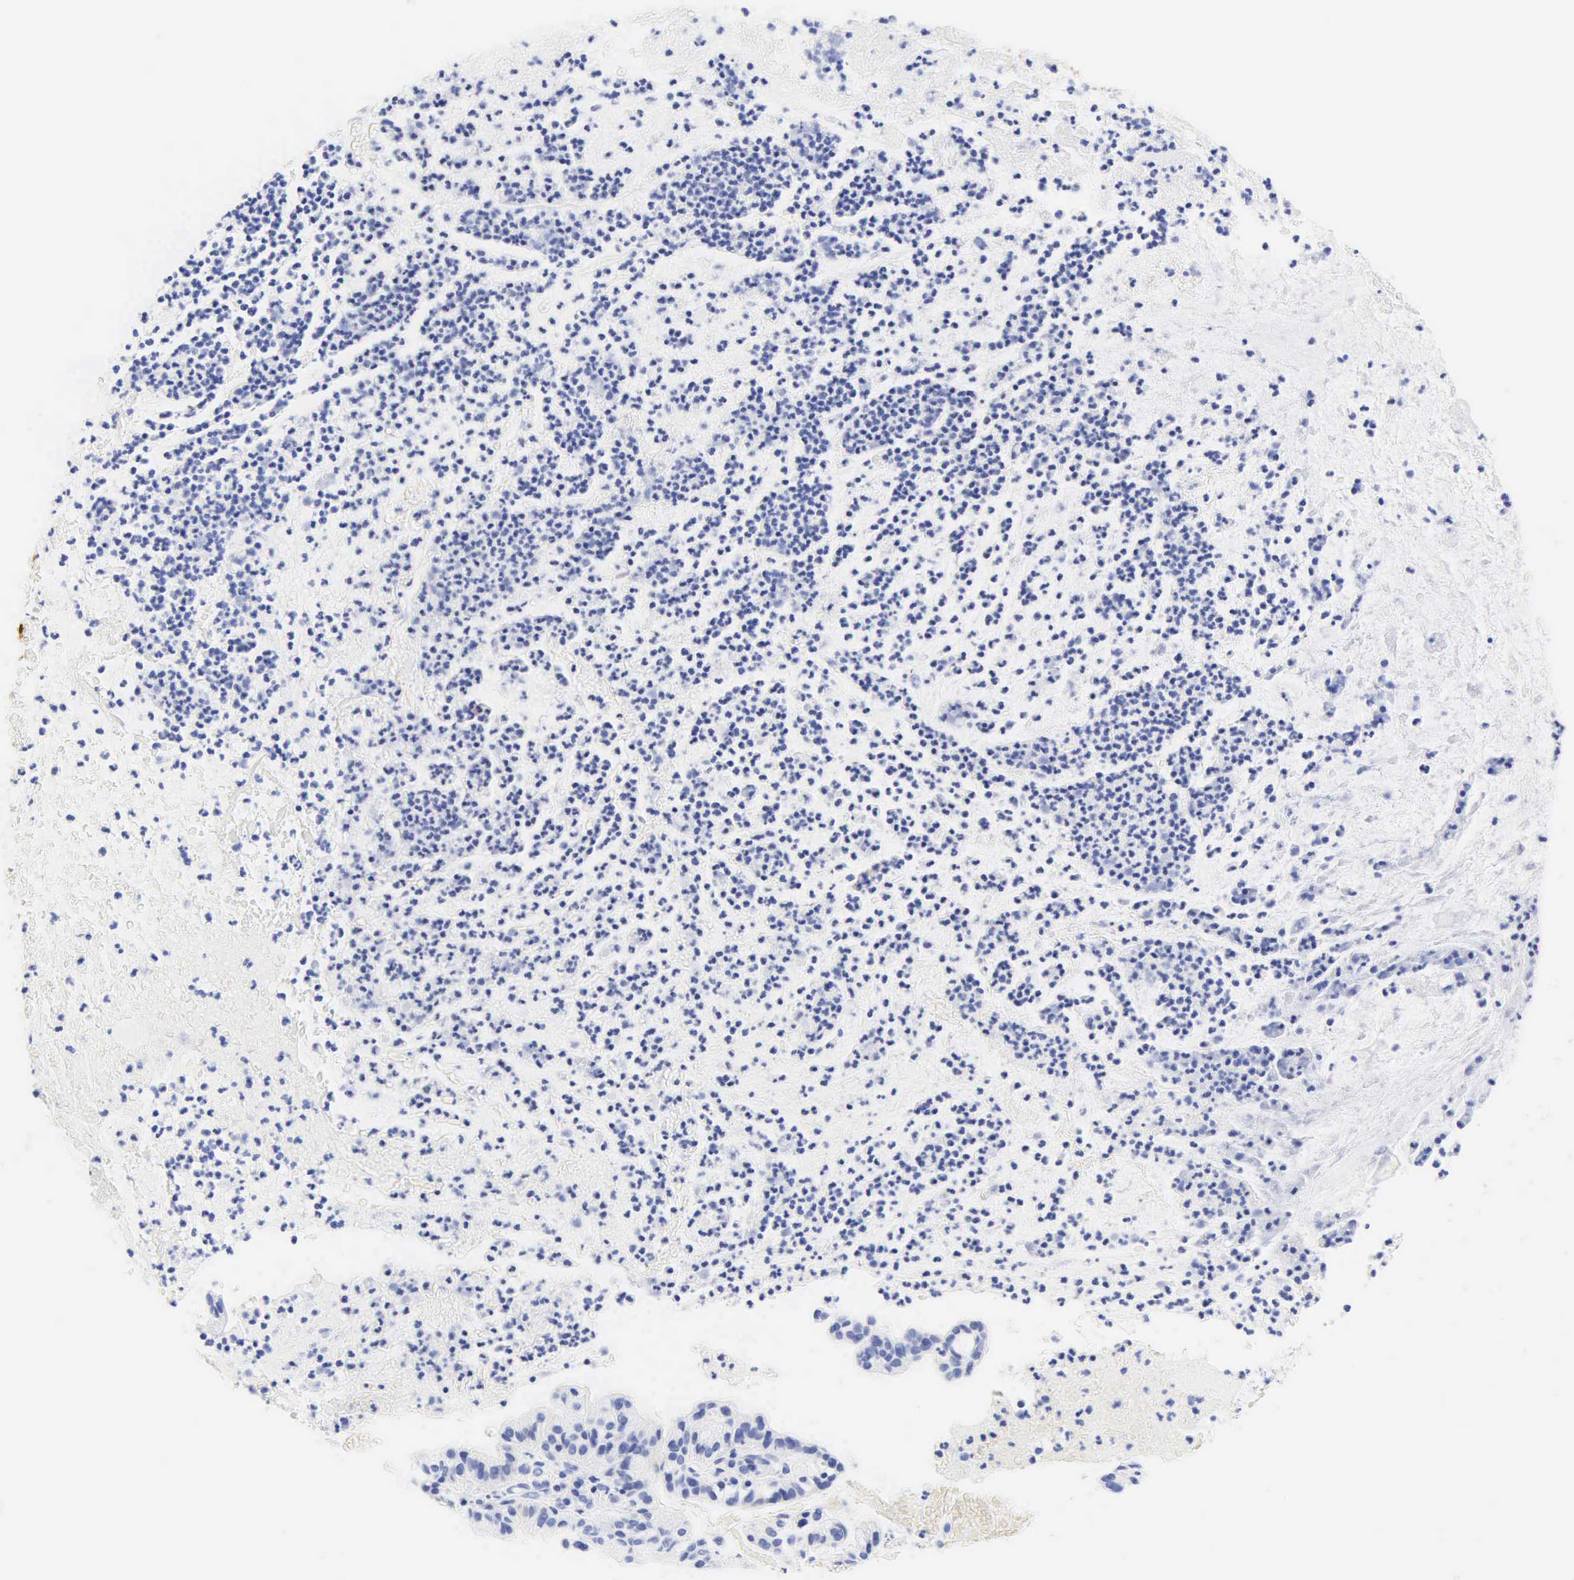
{"staining": {"intensity": "negative", "quantity": "none", "location": "none"}, "tissue": "cervical cancer", "cell_type": "Tumor cells", "image_type": "cancer", "snomed": [{"axis": "morphology", "description": "Adenocarcinoma, NOS"}, {"axis": "topography", "description": "Cervix"}], "caption": "This is an immunohistochemistry (IHC) image of human cervical adenocarcinoma. There is no positivity in tumor cells.", "gene": "DES", "patient": {"sex": "female", "age": 41}}